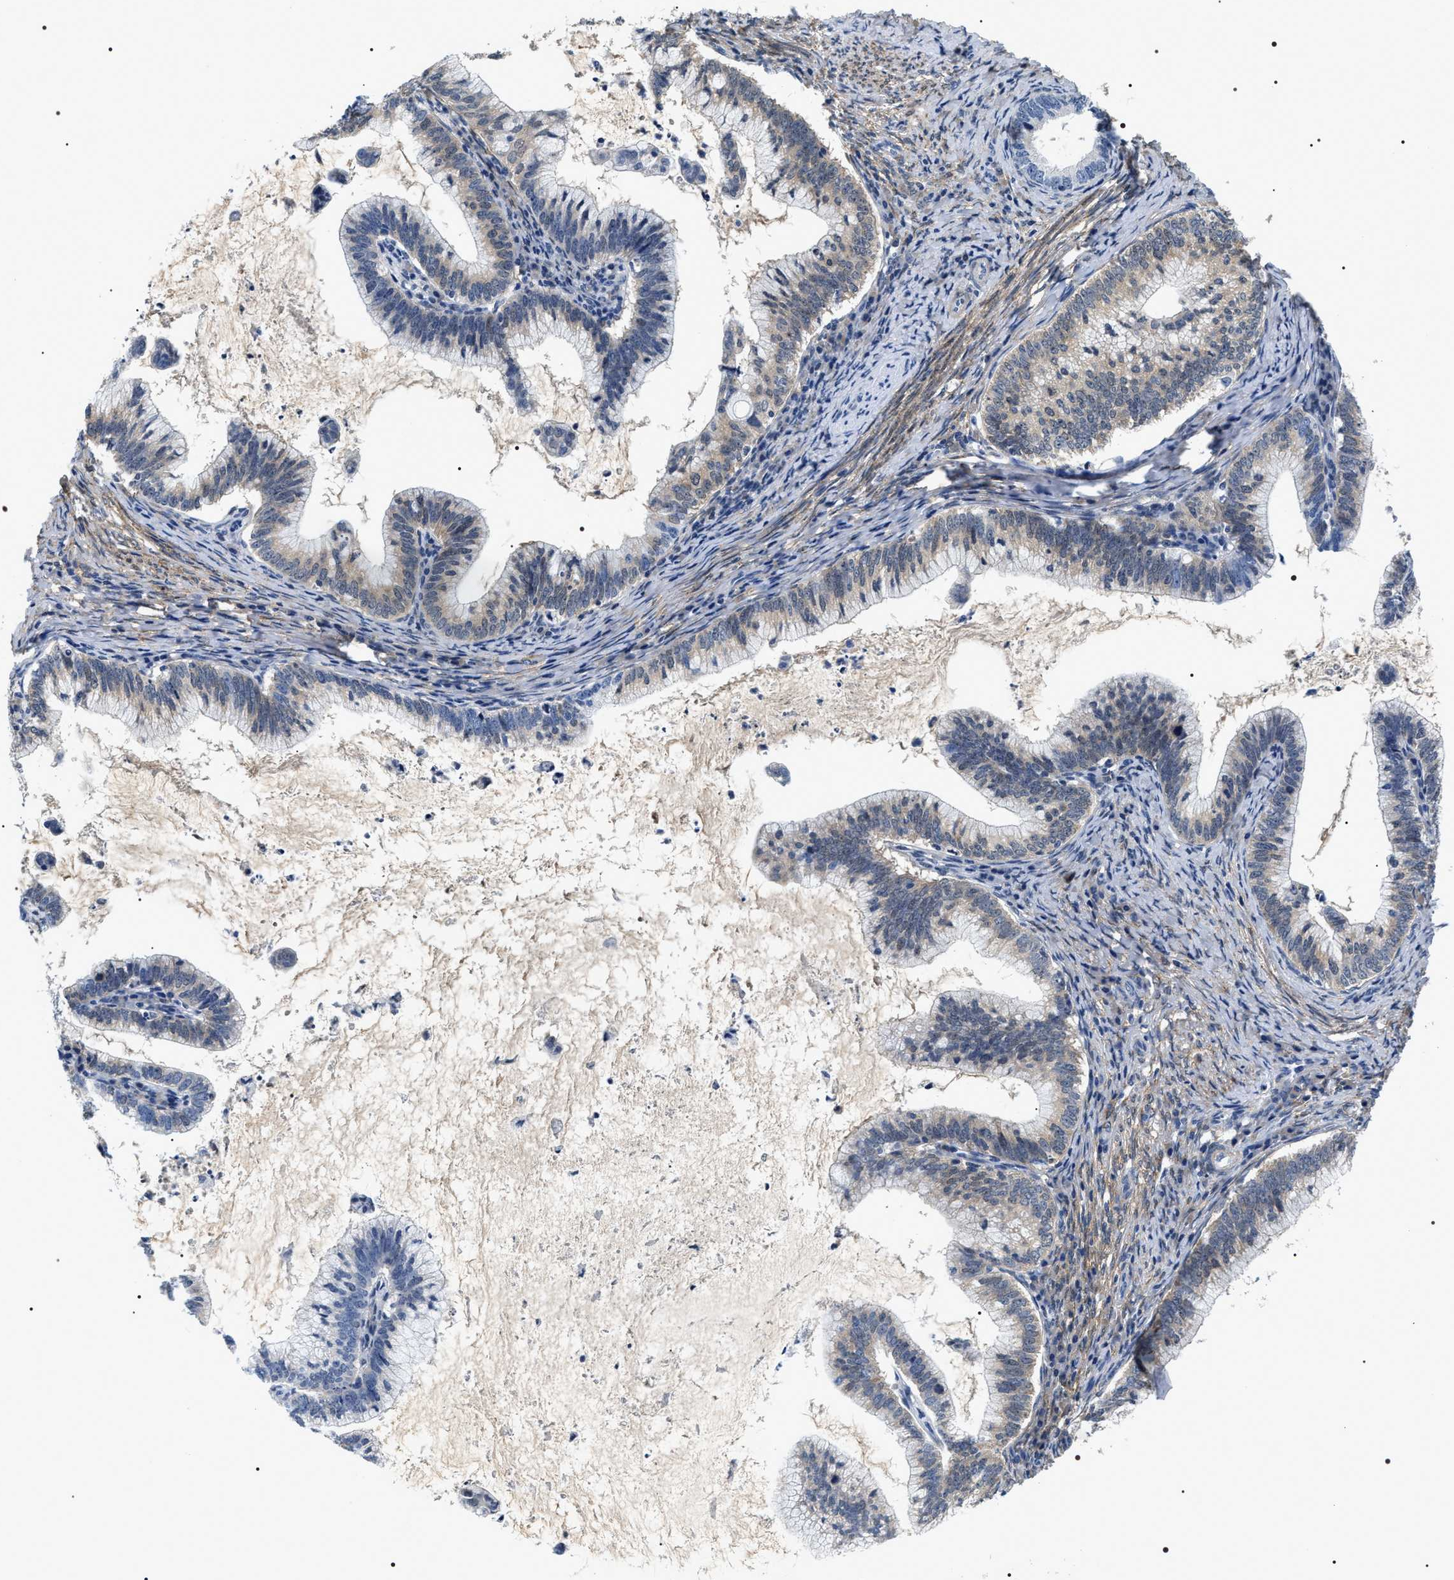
{"staining": {"intensity": "weak", "quantity": "<25%", "location": "cytoplasmic/membranous"}, "tissue": "cervical cancer", "cell_type": "Tumor cells", "image_type": "cancer", "snomed": [{"axis": "morphology", "description": "Adenocarcinoma, NOS"}, {"axis": "topography", "description": "Cervix"}], "caption": "Human adenocarcinoma (cervical) stained for a protein using IHC demonstrates no staining in tumor cells.", "gene": "BAG2", "patient": {"sex": "female", "age": 36}}